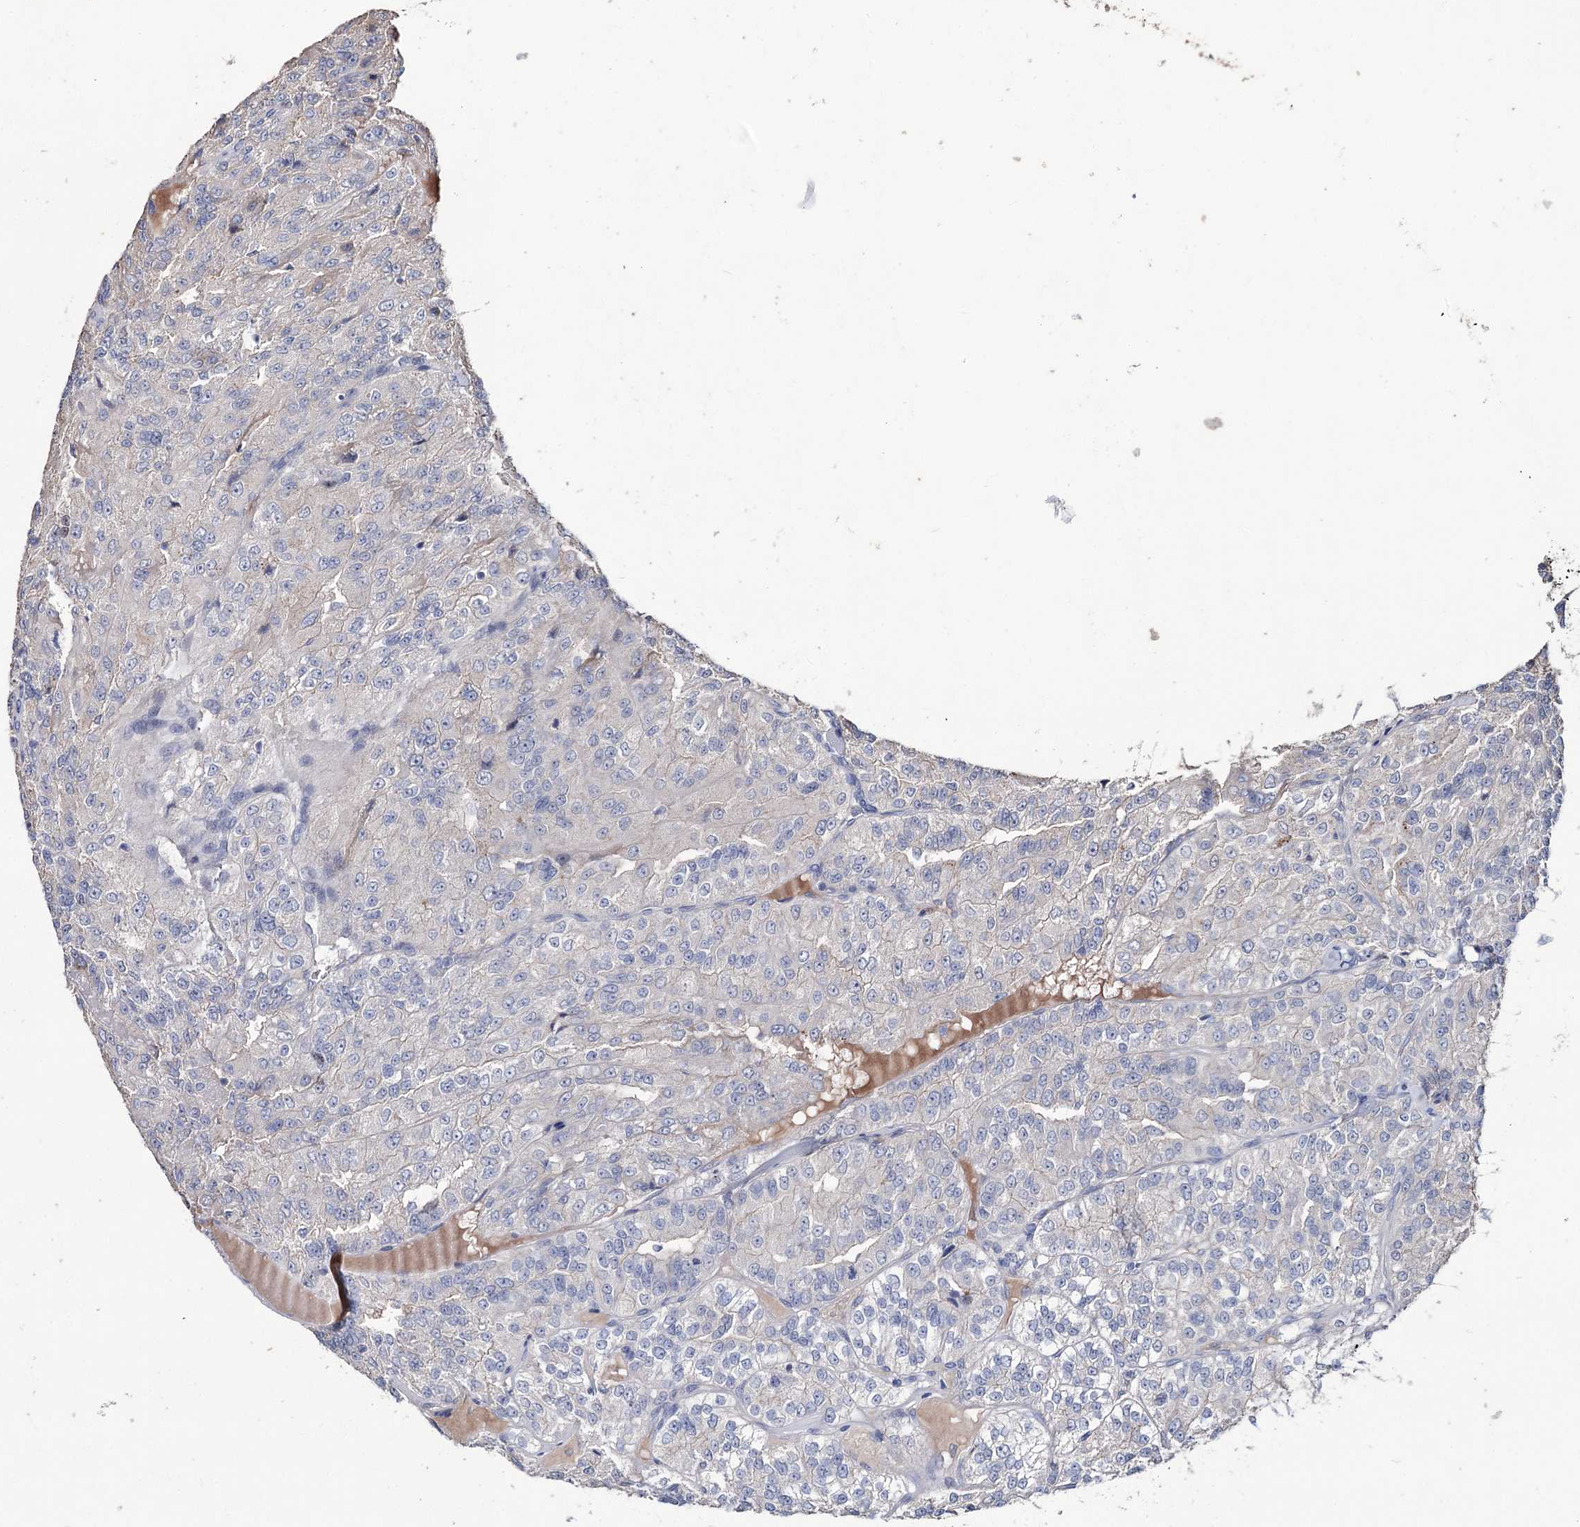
{"staining": {"intensity": "negative", "quantity": "none", "location": "none"}, "tissue": "renal cancer", "cell_type": "Tumor cells", "image_type": "cancer", "snomed": [{"axis": "morphology", "description": "Adenocarcinoma, NOS"}, {"axis": "topography", "description": "Kidney"}], "caption": "This is an IHC photomicrograph of human renal cancer. There is no expression in tumor cells.", "gene": "EPB41L5", "patient": {"sex": "female", "age": 63}}